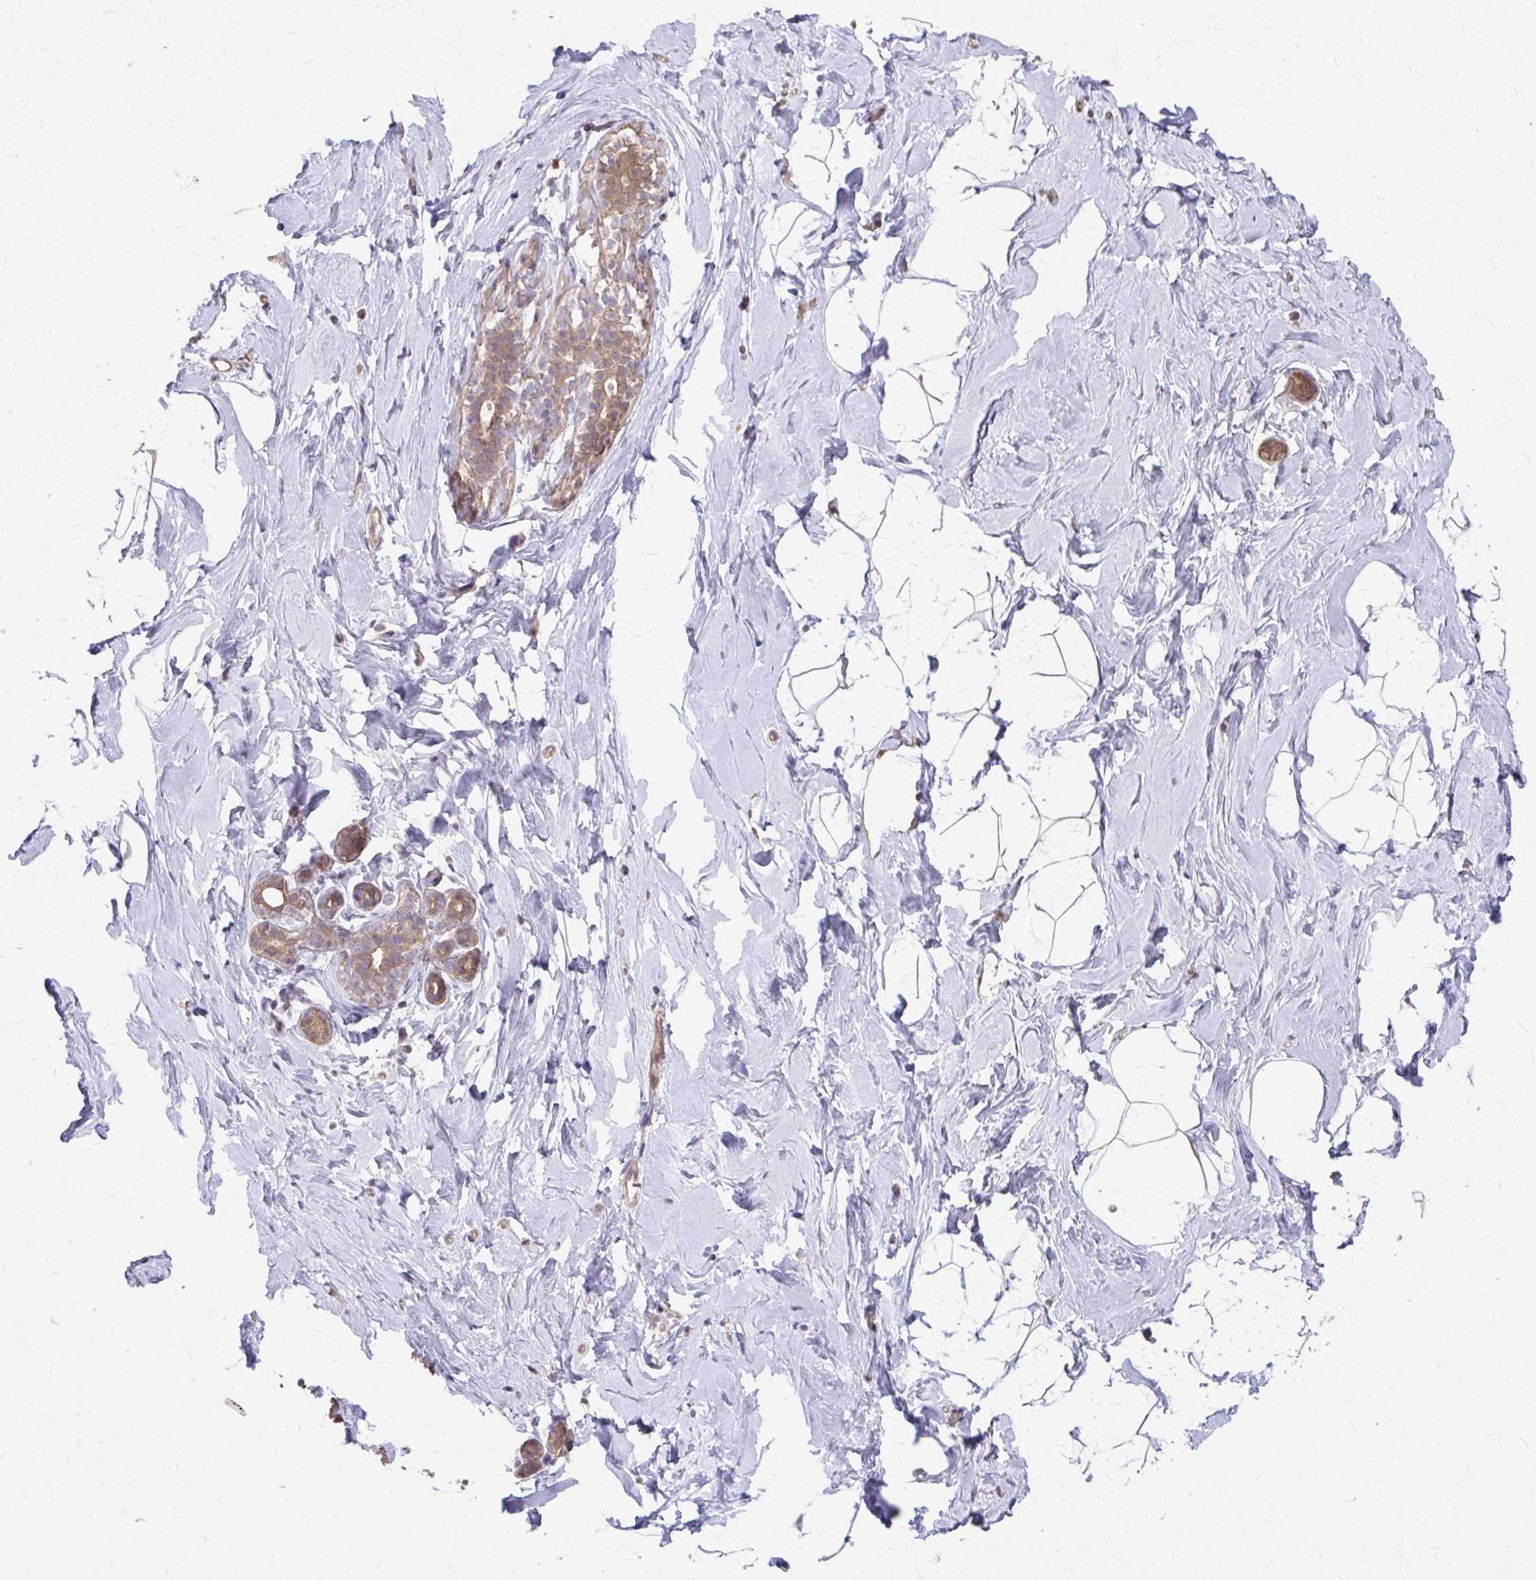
{"staining": {"intensity": "negative", "quantity": "none", "location": "none"}, "tissue": "breast", "cell_type": "Adipocytes", "image_type": "normal", "snomed": [{"axis": "morphology", "description": "Normal tissue, NOS"}, {"axis": "topography", "description": "Breast"}], "caption": "DAB (3,3'-diaminobenzidine) immunohistochemical staining of benign breast exhibits no significant staining in adipocytes.", "gene": "RABGAP1L", "patient": {"sex": "female", "age": 32}}